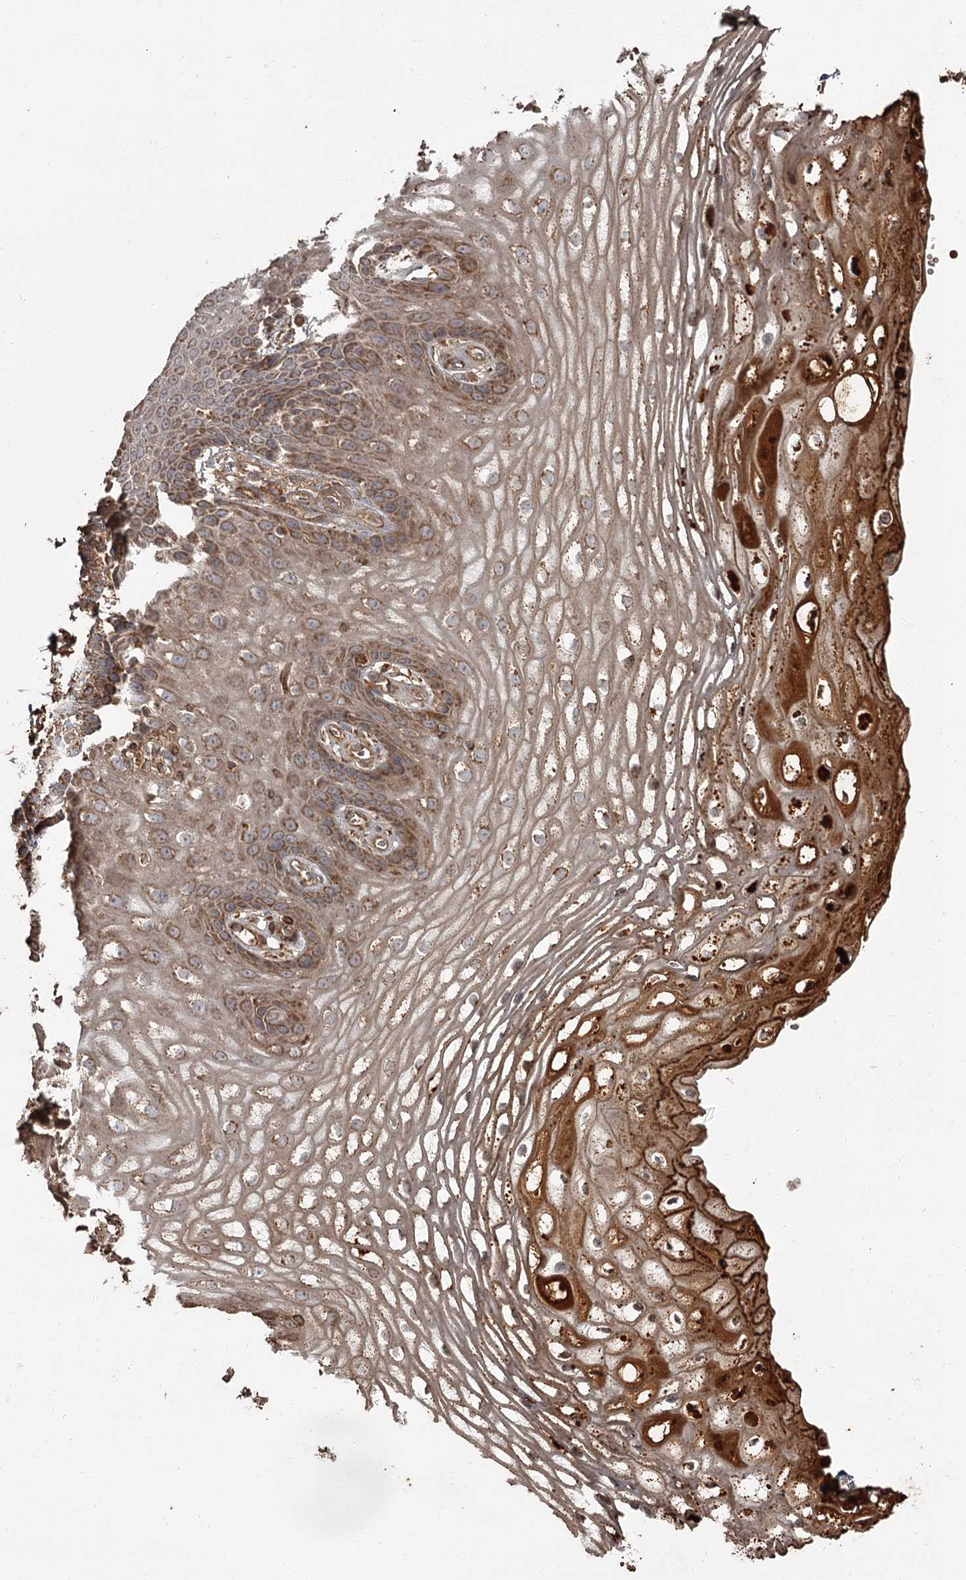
{"staining": {"intensity": "strong", "quantity": "25%-75%", "location": "cytoplasmic/membranous"}, "tissue": "vagina", "cell_type": "Squamous epithelial cells", "image_type": "normal", "snomed": [{"axis": "morphology", "description": "Normal tissue, NOS"}, {"axis": "topography", "description": "Vagina"}], "caption": "This photomicrograph reveals unremarkable vagina stained with IHC to label a protein in brown. The cytoplasmic/membranous of squamous epithelial cells show strong positivity for the protein. Nuclei are counter-stained blue.", "gene": "THAP9", "patient": {"sex": "female", "age": 60}}